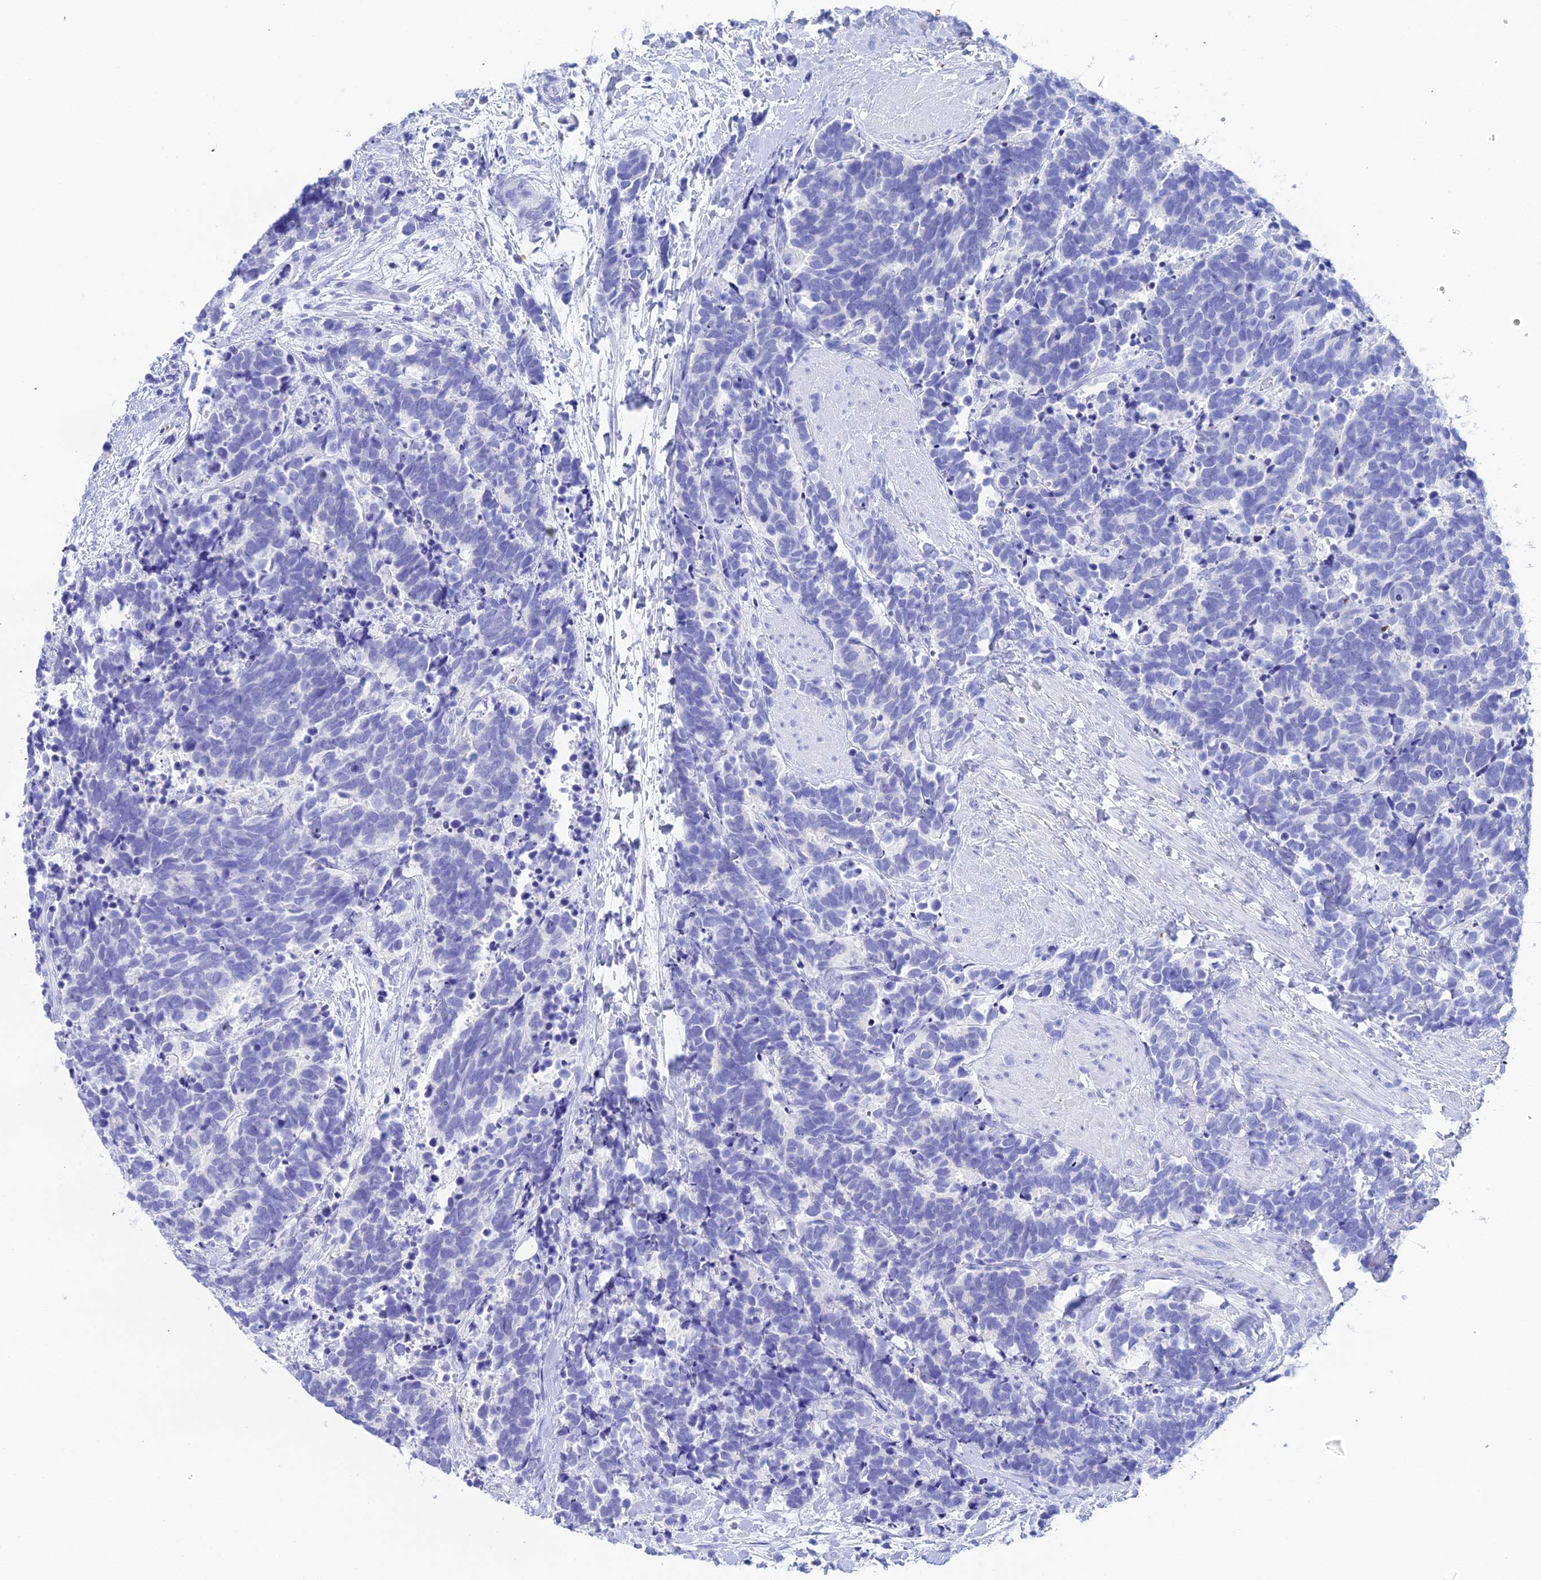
{"staining": {"intensity": "negative", "quantity": "none", "location": "none"}, "tissue": "carcinoid", "cell_type": "Tumor cells", "image_type": "cancer", "snomed": [{"axis": "morphology", "description": "Carcinoma, NOS"}, {"axis": "morphology", "description": "Carcinoid, malignant, NOS"}, {"axis": "topography", "description": "Prostate"}], "caption": "Carcinoid was stained to show a protein in brown. There is no significant expression in tumor cells.", "gene": "REG1A", "patient": {"sex": "male", "age": 57}}